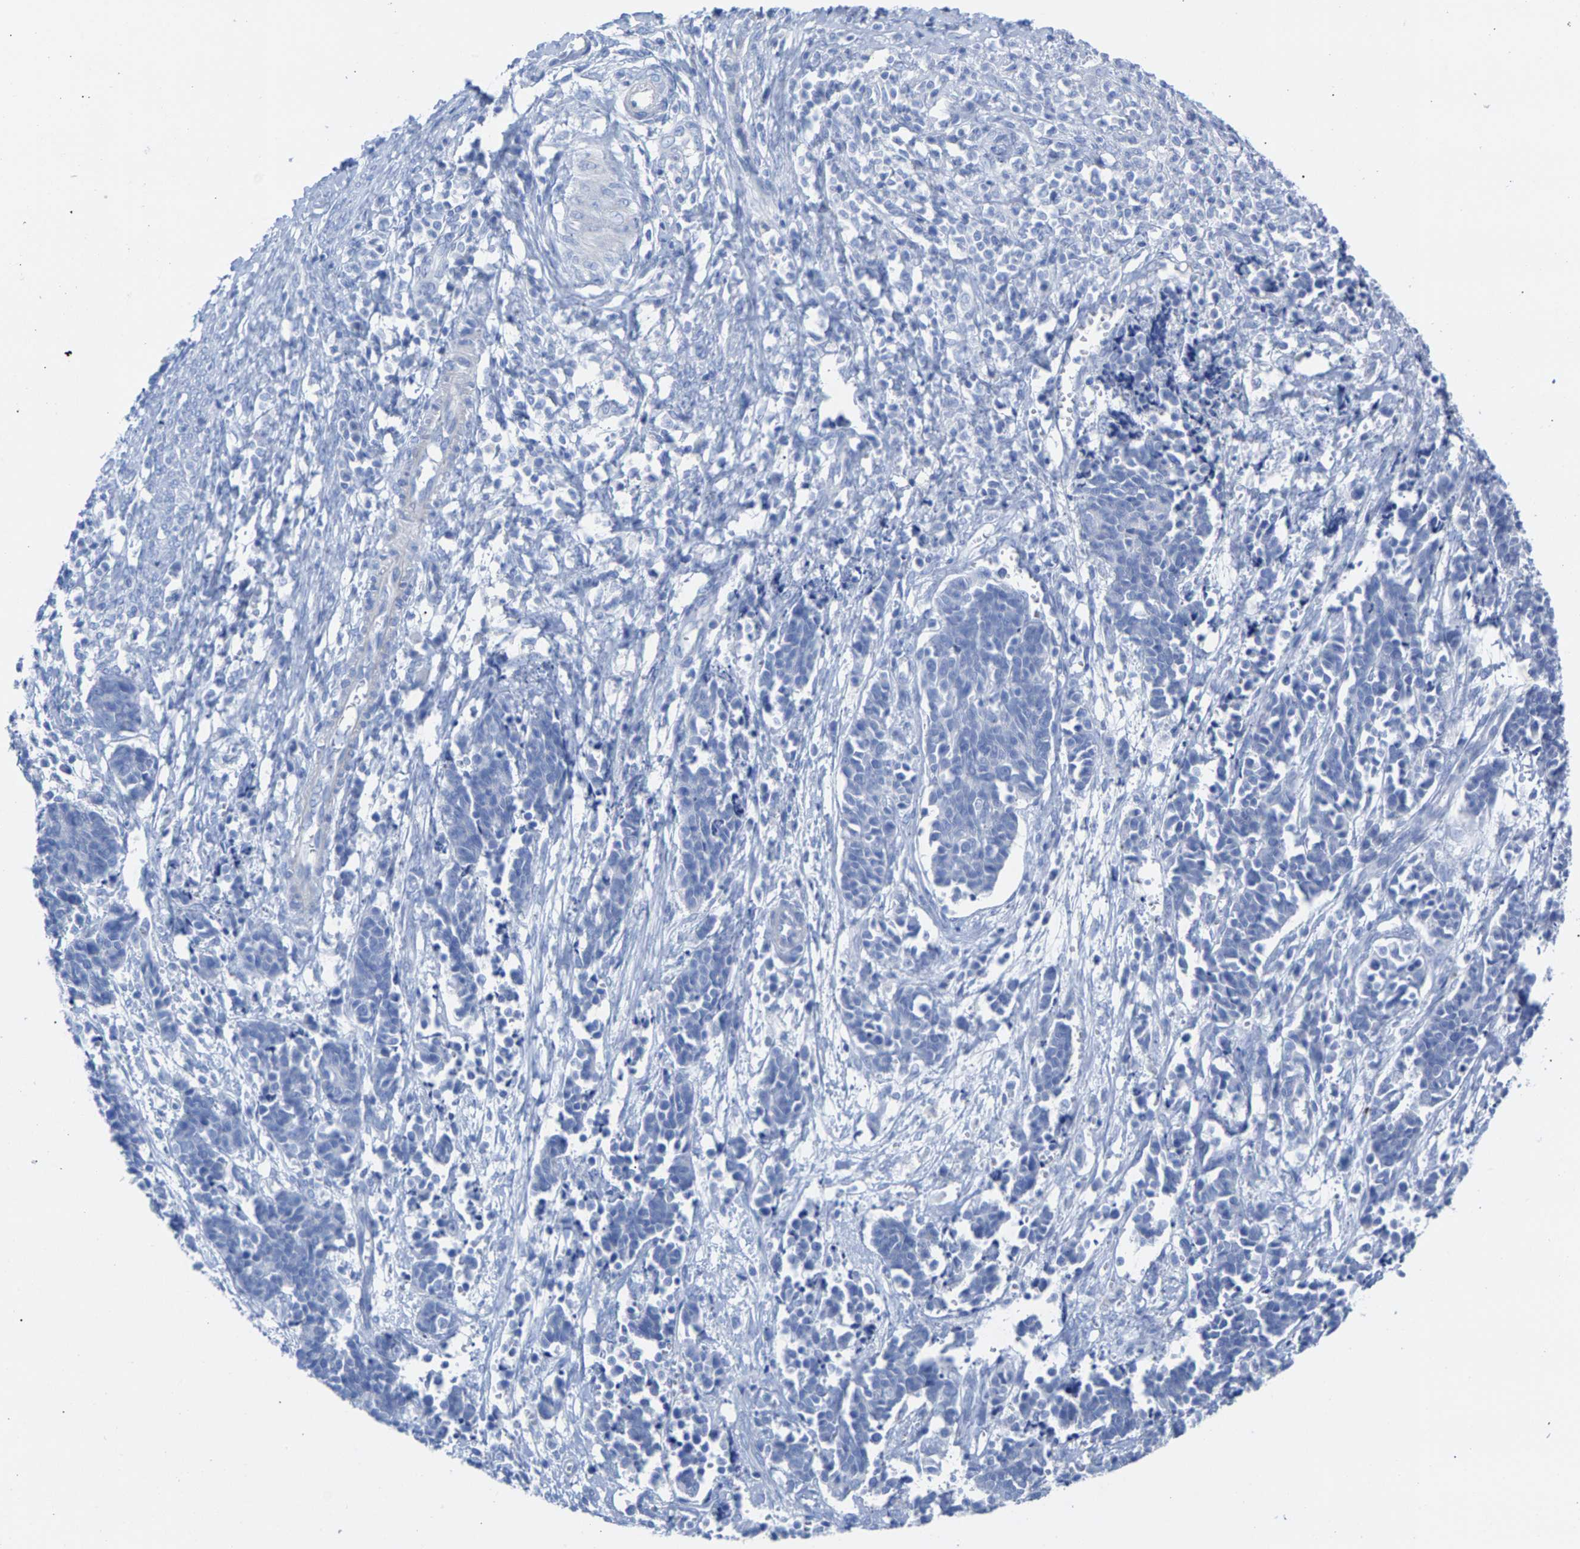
{"staining": {"intensity": "negative", "quantity": "none", "location": "none"}, "tissue": "cervical cancer", "cell_type": "Tumor cells", "image_type": "cancer", "snomed": [{"axis": "morphology", "description": "Squamous cell carcinoma, NOS"}, {"axis": "topography", "description": "Cervix"}], "caption": "Image shows no significant protein staining in tumor cells of squamous cell carcinoma (cervical).", "gene": "CPA1", "patient": {"sex": "female", "age": 35}}